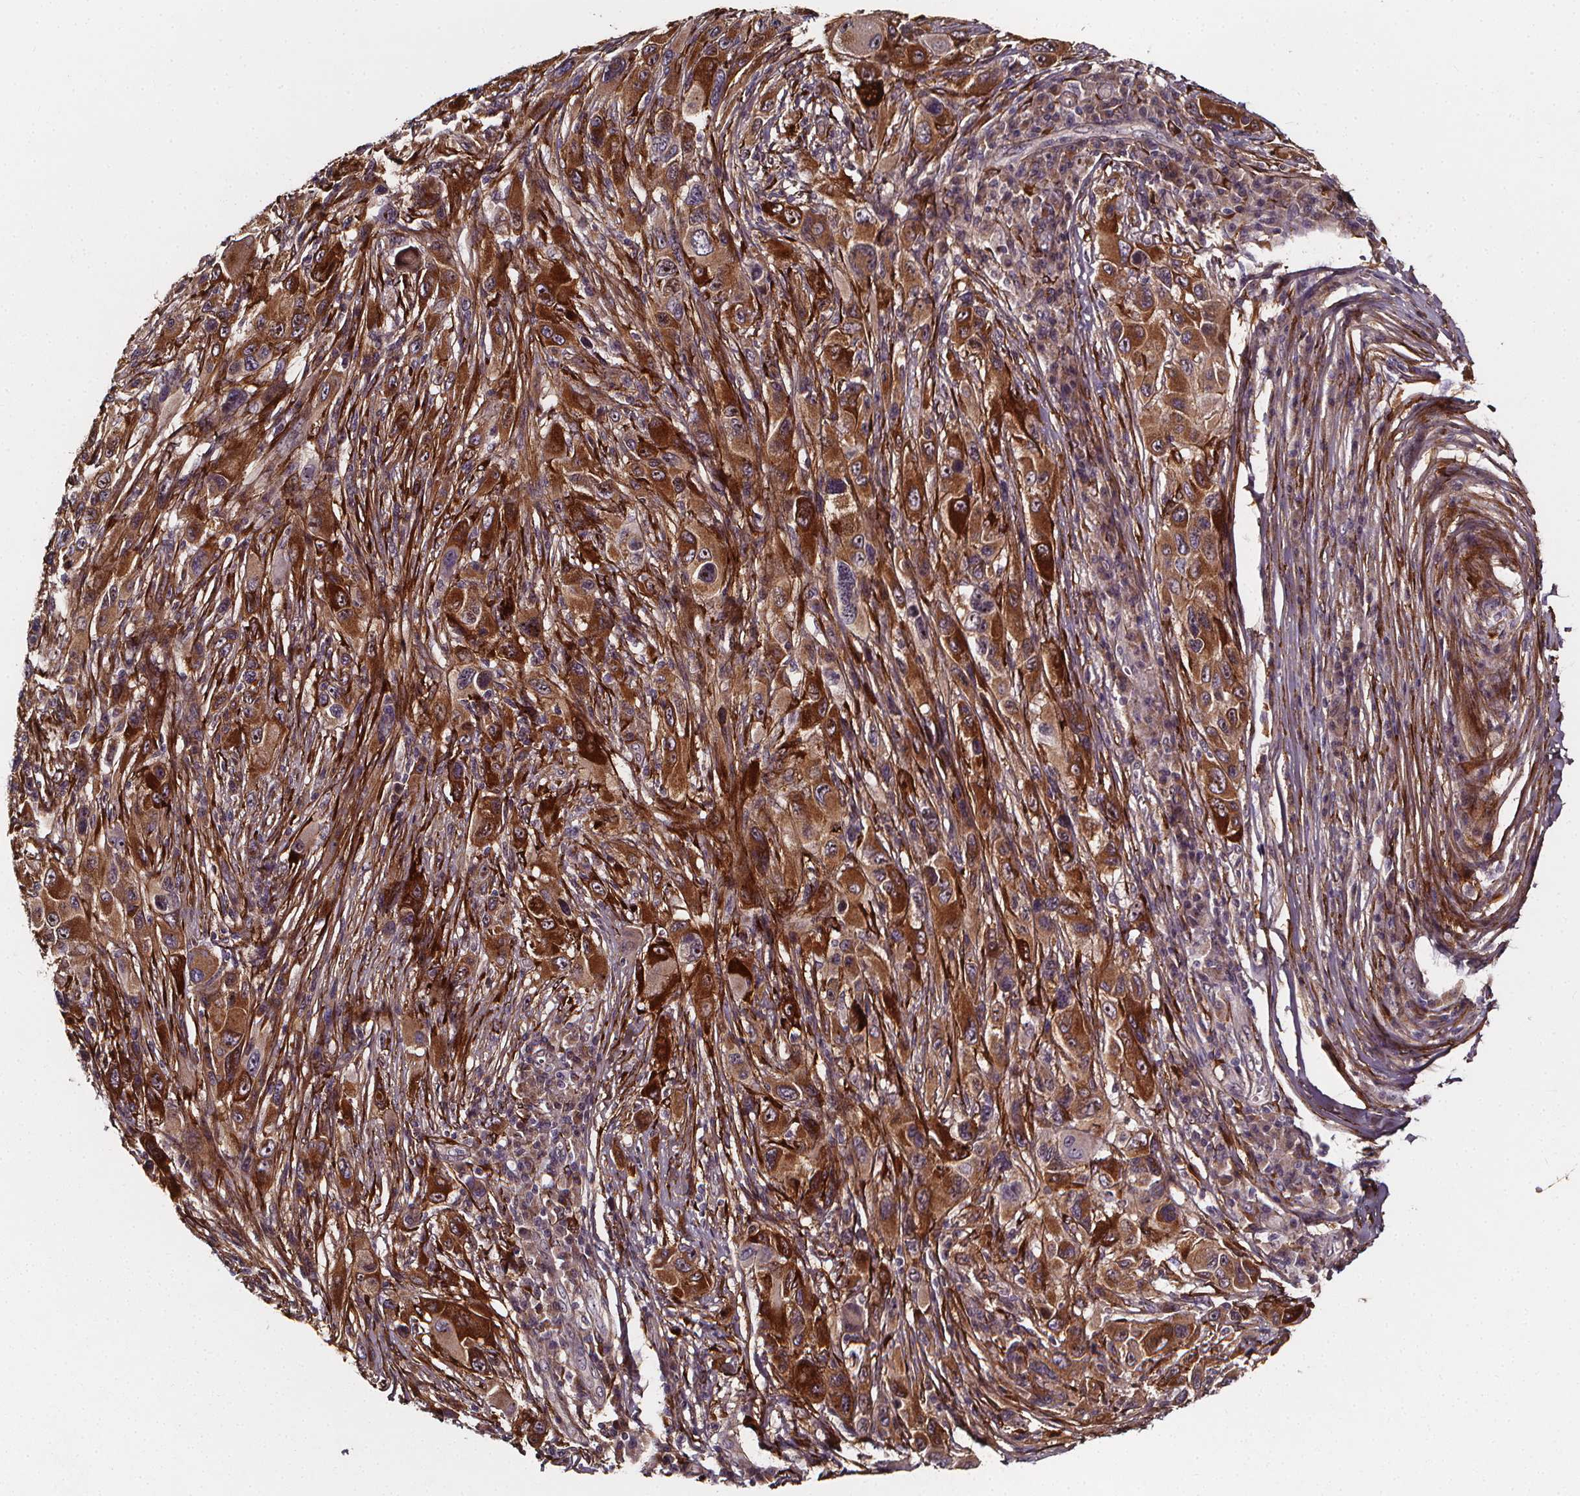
{"staining": {"intensity": "strong", "quantity": ">75%", "location": "cytoplasmic/membranous"}, "tissue": "melanoma", "cell_type": "Tumor cells", "image_type": "cancer", "snomed": [{"axis": "morphology", "description": "Malignant melanoma, NOS"}, {"axis": "topography", "description": "Skin"}], "caption": "Human melanoma stained for a protein (brown) demonstrates strong cytoplasmic/membranous positive expression in about >75% of tumor cells.", "gene": "AEBP1", "patient": {"sex": "male", "age": 53}}